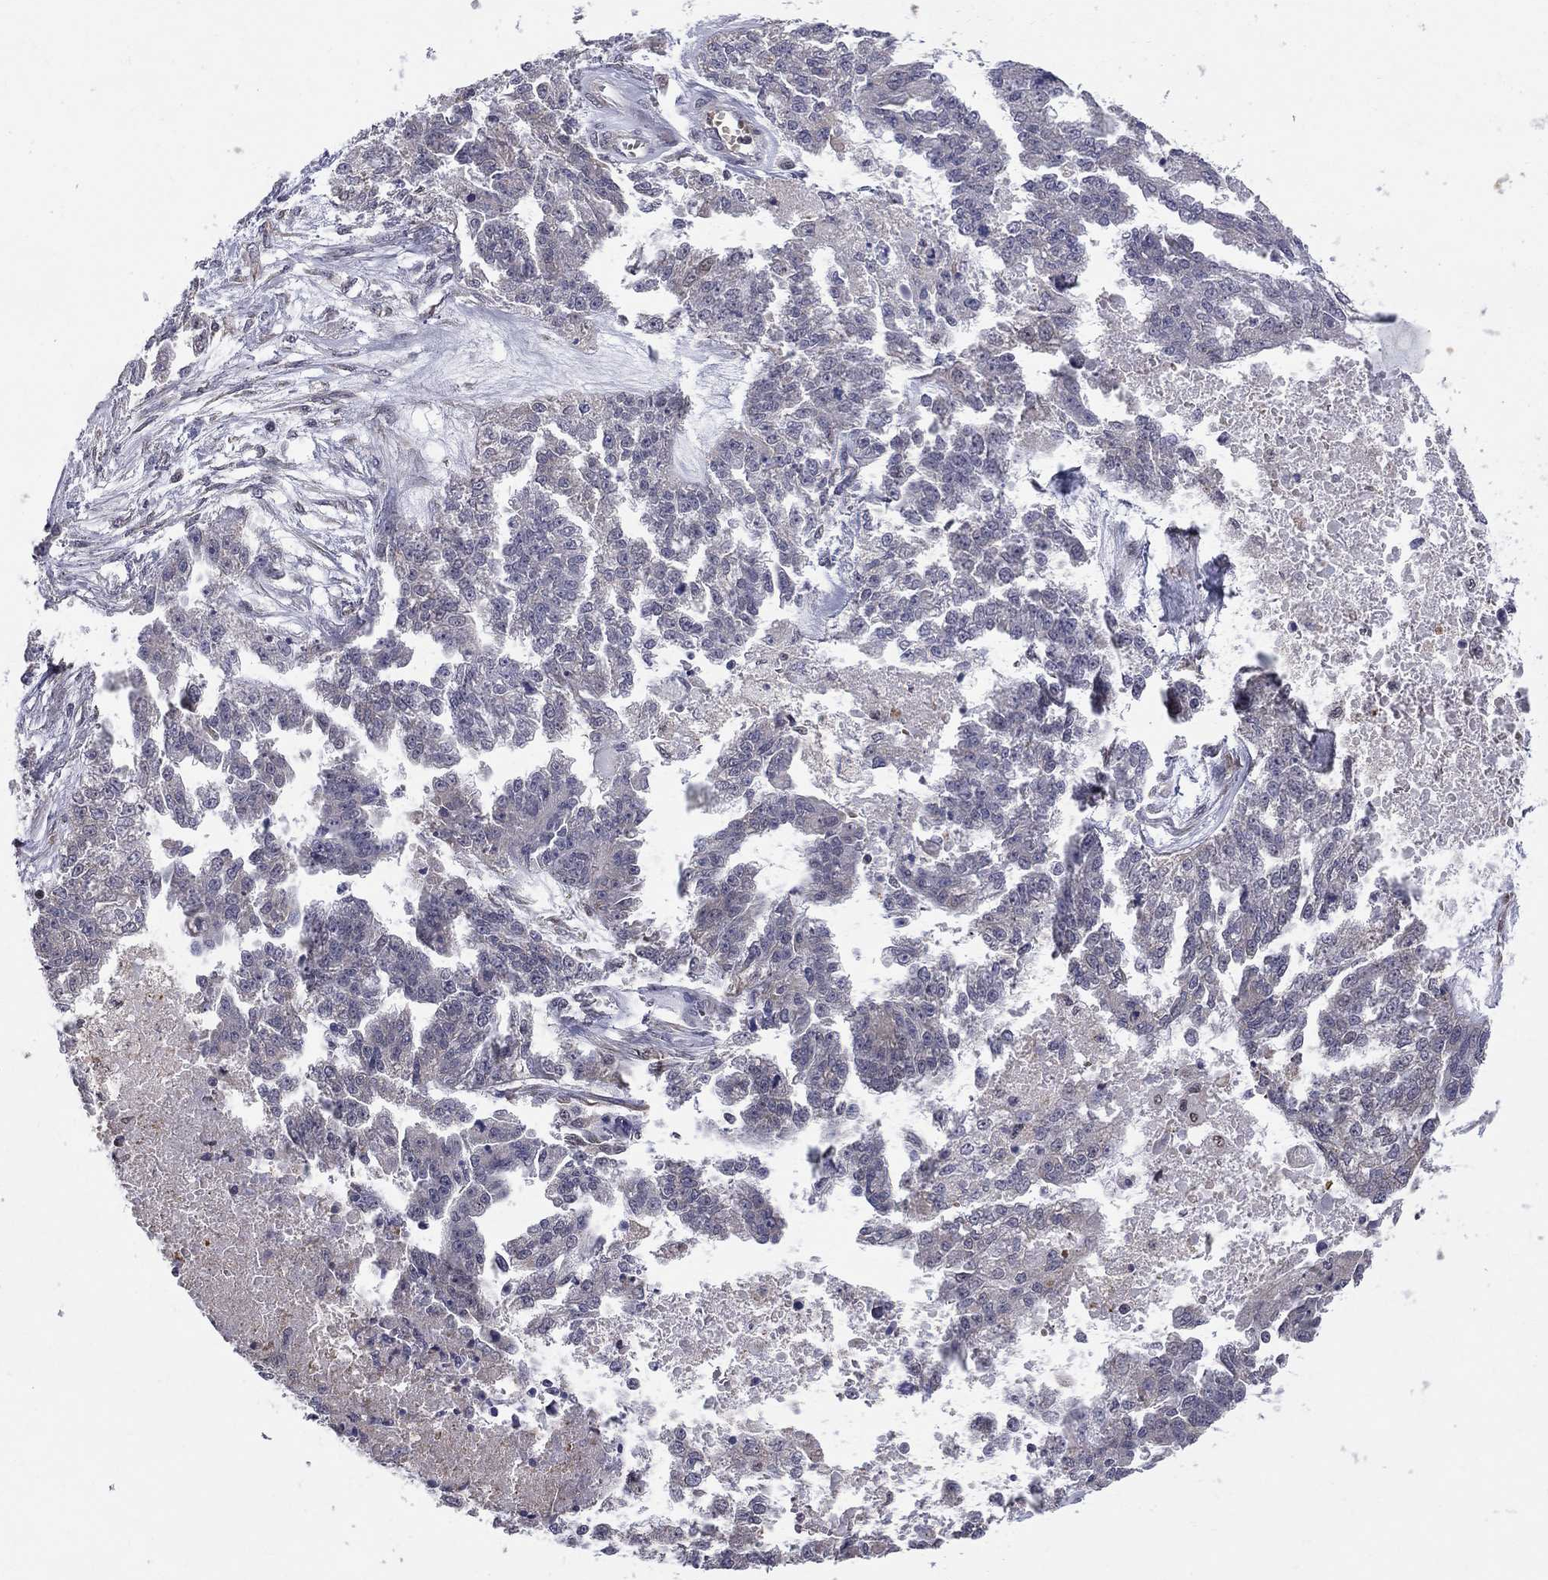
{"staining": {"intensity": "negative", "quantity": "none", "location": "none"}, "tissue": "ovarian cancer", "cell_type": "Tumor cells", "image_type": "cancer", "snomed": [{"axis": "morphology", "description": "Cystadenocarcinoma, serous, NOS"}, {"axis": "topography", "description": "Ovary"}], "caption": "This is an immunohistochemistry histopathology image of ovarian cancer. There is no positivity in tumor cells.", "gene": "HSPB2", "patient": {"sex": "female", "age": 58}}